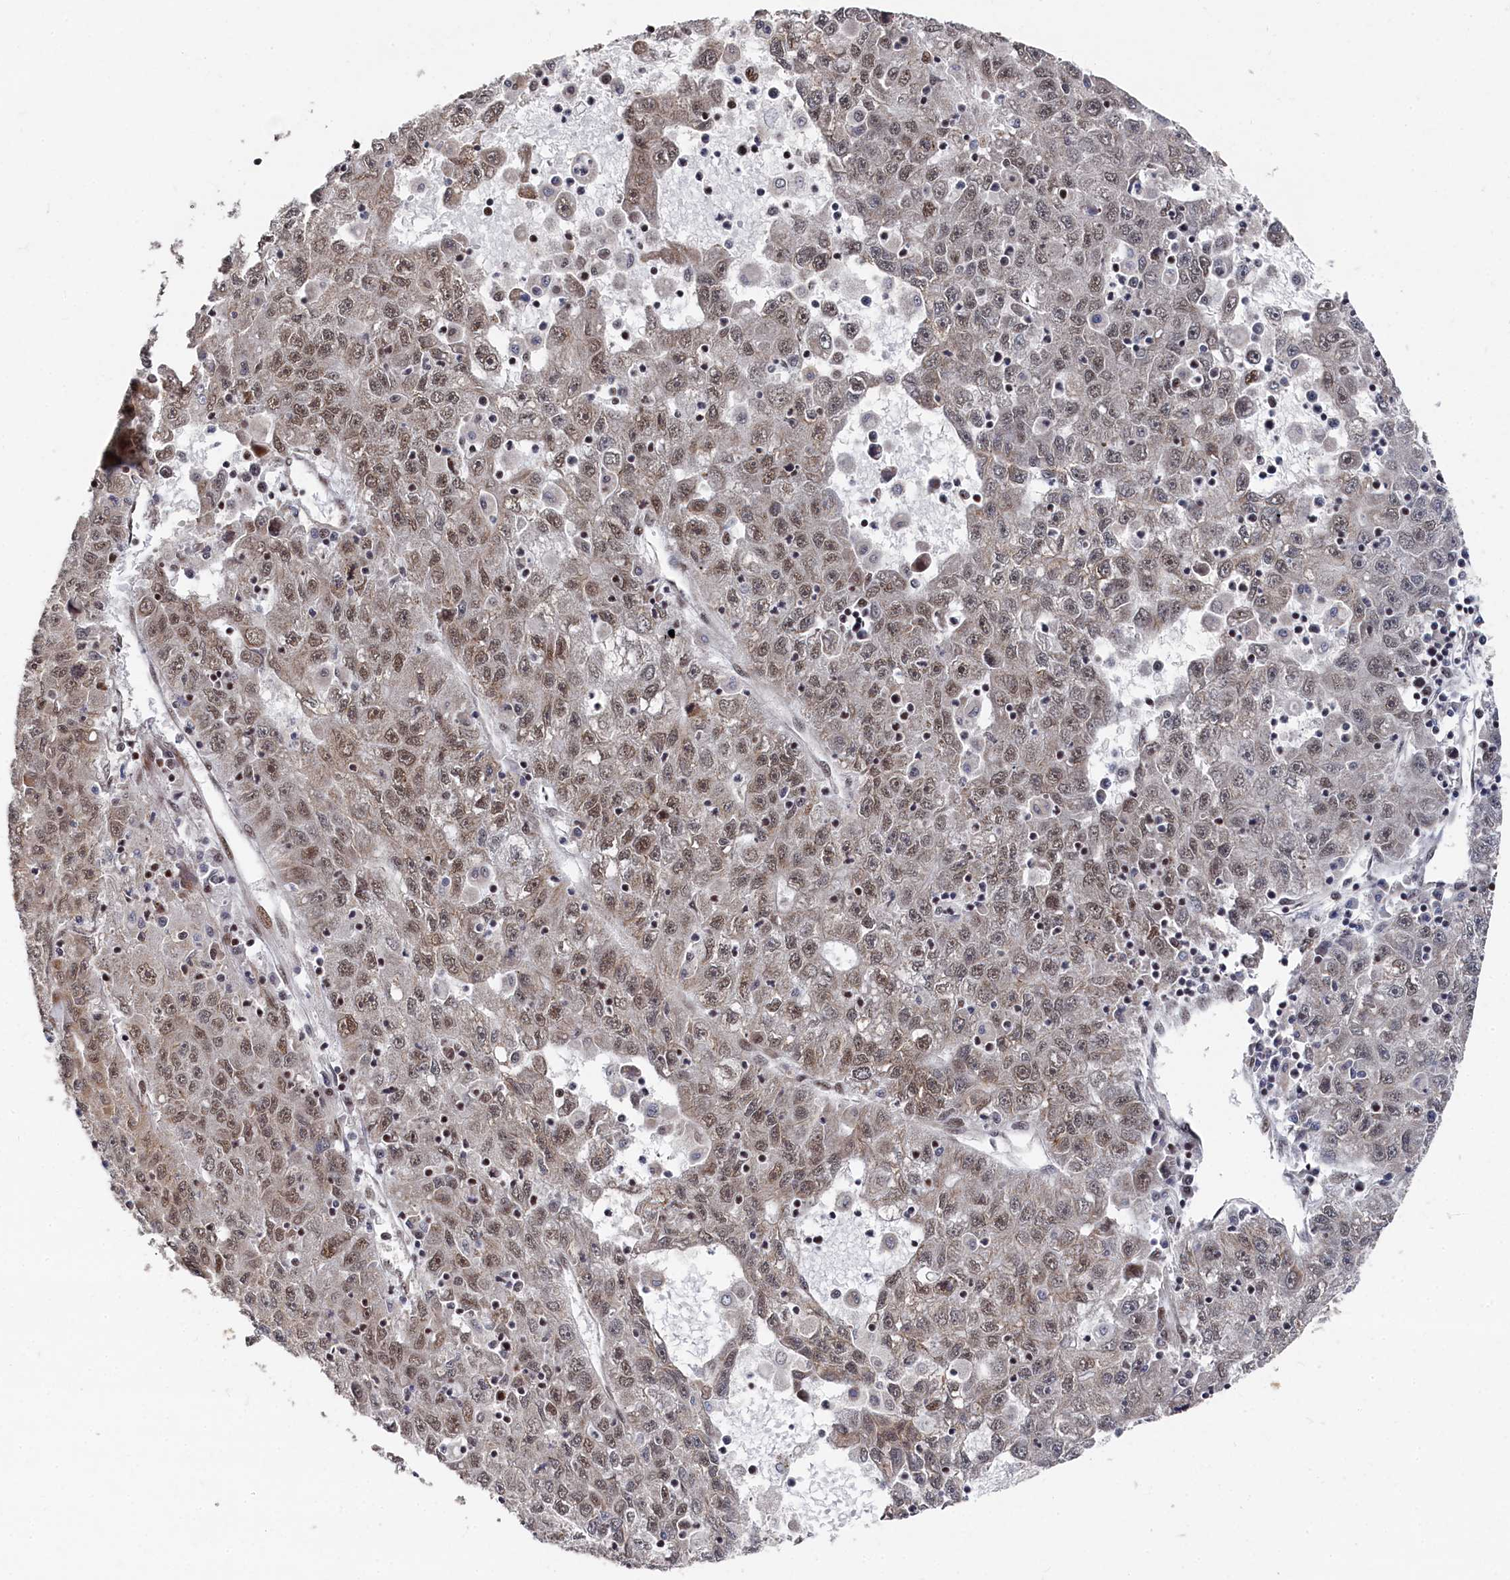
{"staining": {"intensity": "moderate", "quantity": "25%-75%", "location": "cytoplasmic/membranous,nuclear"}, "tissue": "liver cancer", "cell_type": "Tumor cells", "image_type": "cancer", "snomed": [{"axis": "morphology", "description": "Carcinoma, Hepatocellular, NOS"}, {"axis": "topography", "description": "Liver"}], "caption": "About 25%-75% of tumor cells in human liver hepatocellular carcinoma demonstrate moderate cytoplasmic/membranous and nuclear protein staining as visualized by brown immunohistochemical staining.", "gene": "BUB3", "patient": {"sex": "male", "age": 49}}